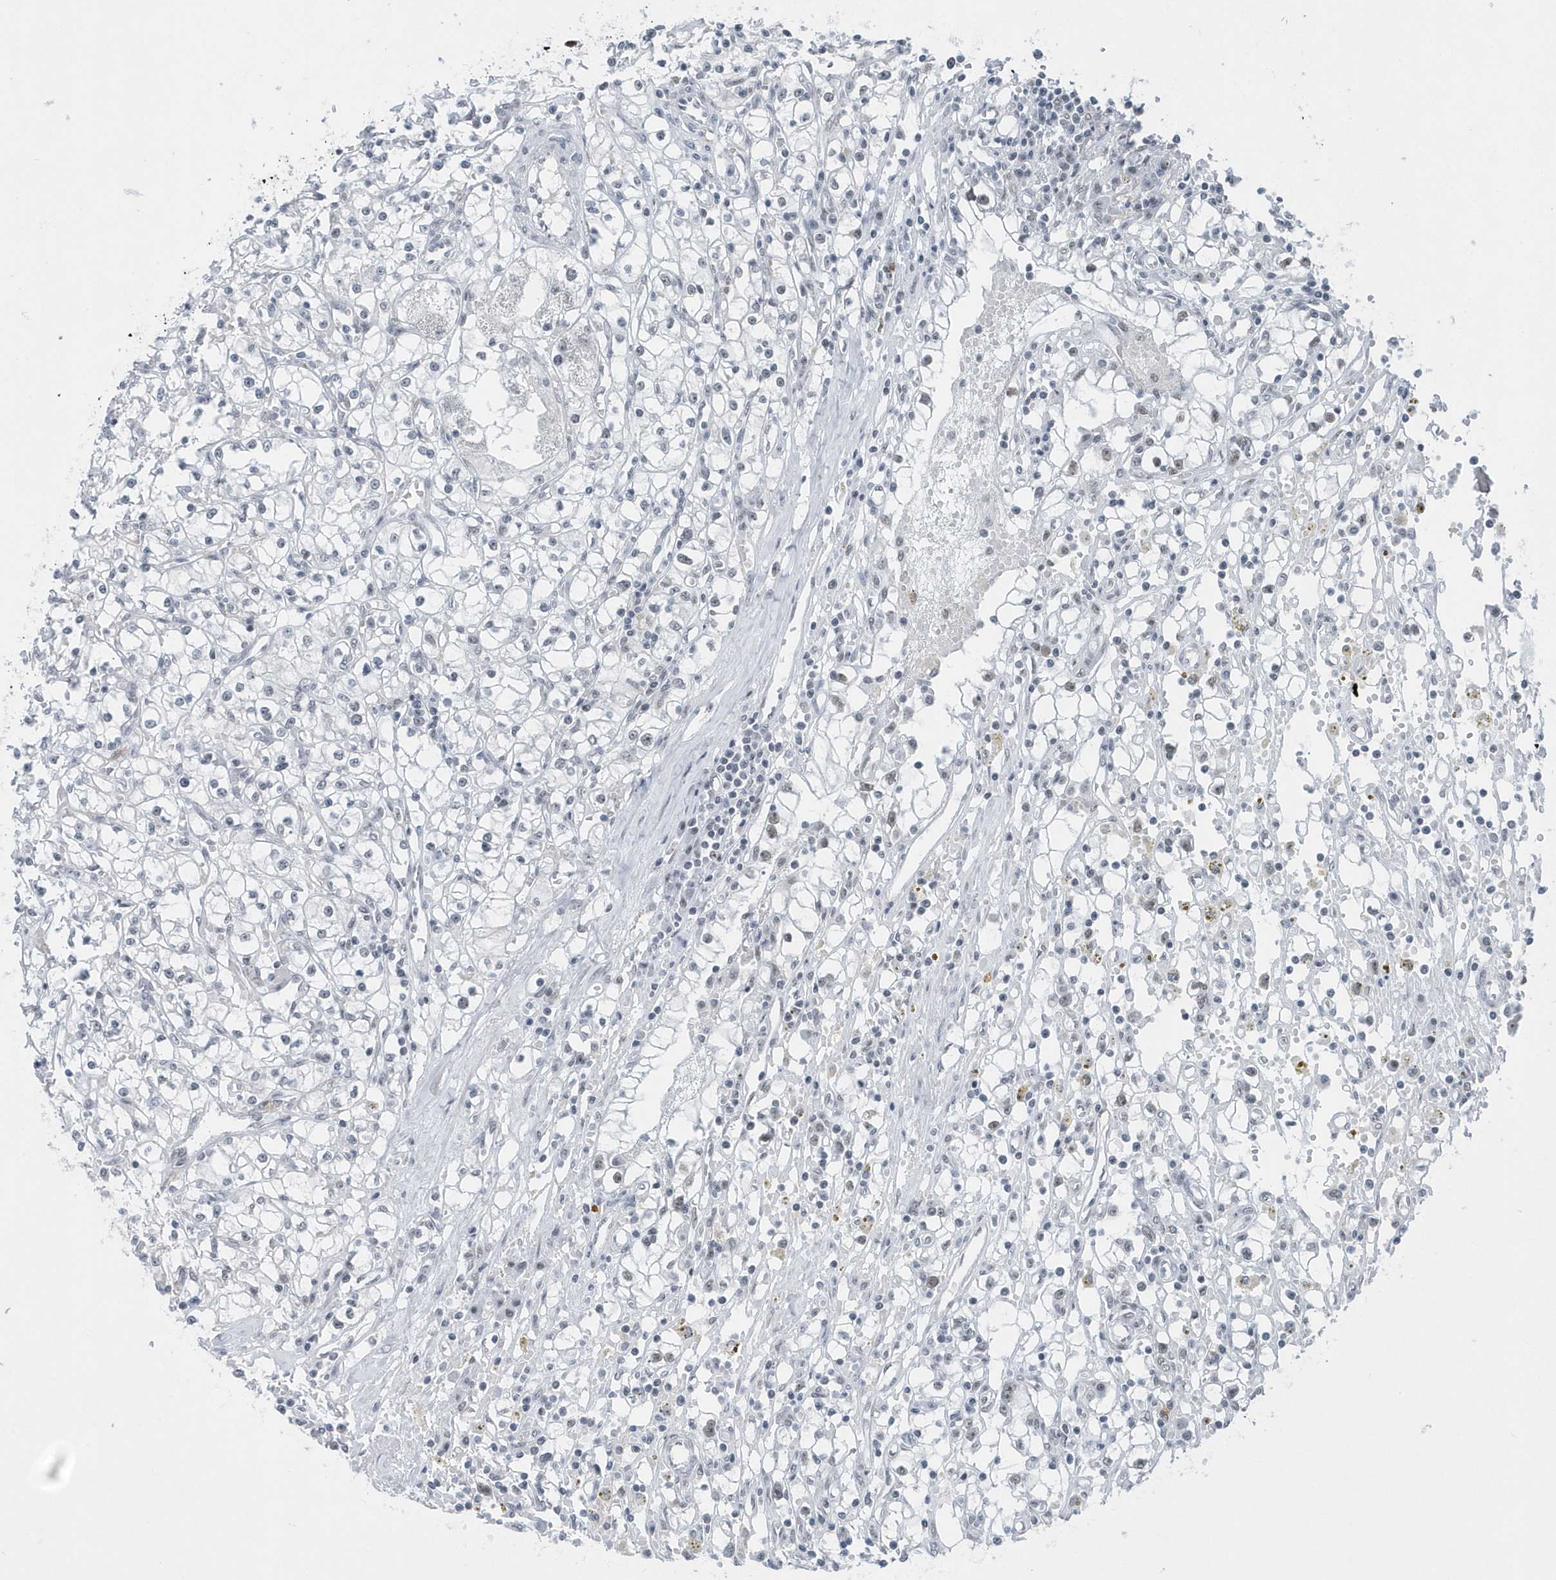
{"staining": {"intensity": "negative", "quantity": "none", "location": "none"}, "tissue": "renal cancer", "cell_type": "Tumor cells", "image_type": "cancer", "snomed": [{"axis": "morphology", "description": "Adenocarcinoma, NOS"}, {"axis": "topography", "description": "Kidney"}], "caption": "A high-resolution photomicrograph shows immunohistochemistry (IHC) staining of adenocarcinoma (renal), which shows no significant expression in tumor cells.", "gene": "FIP1L1", "patient": {"sex": "male", "age": 56}}